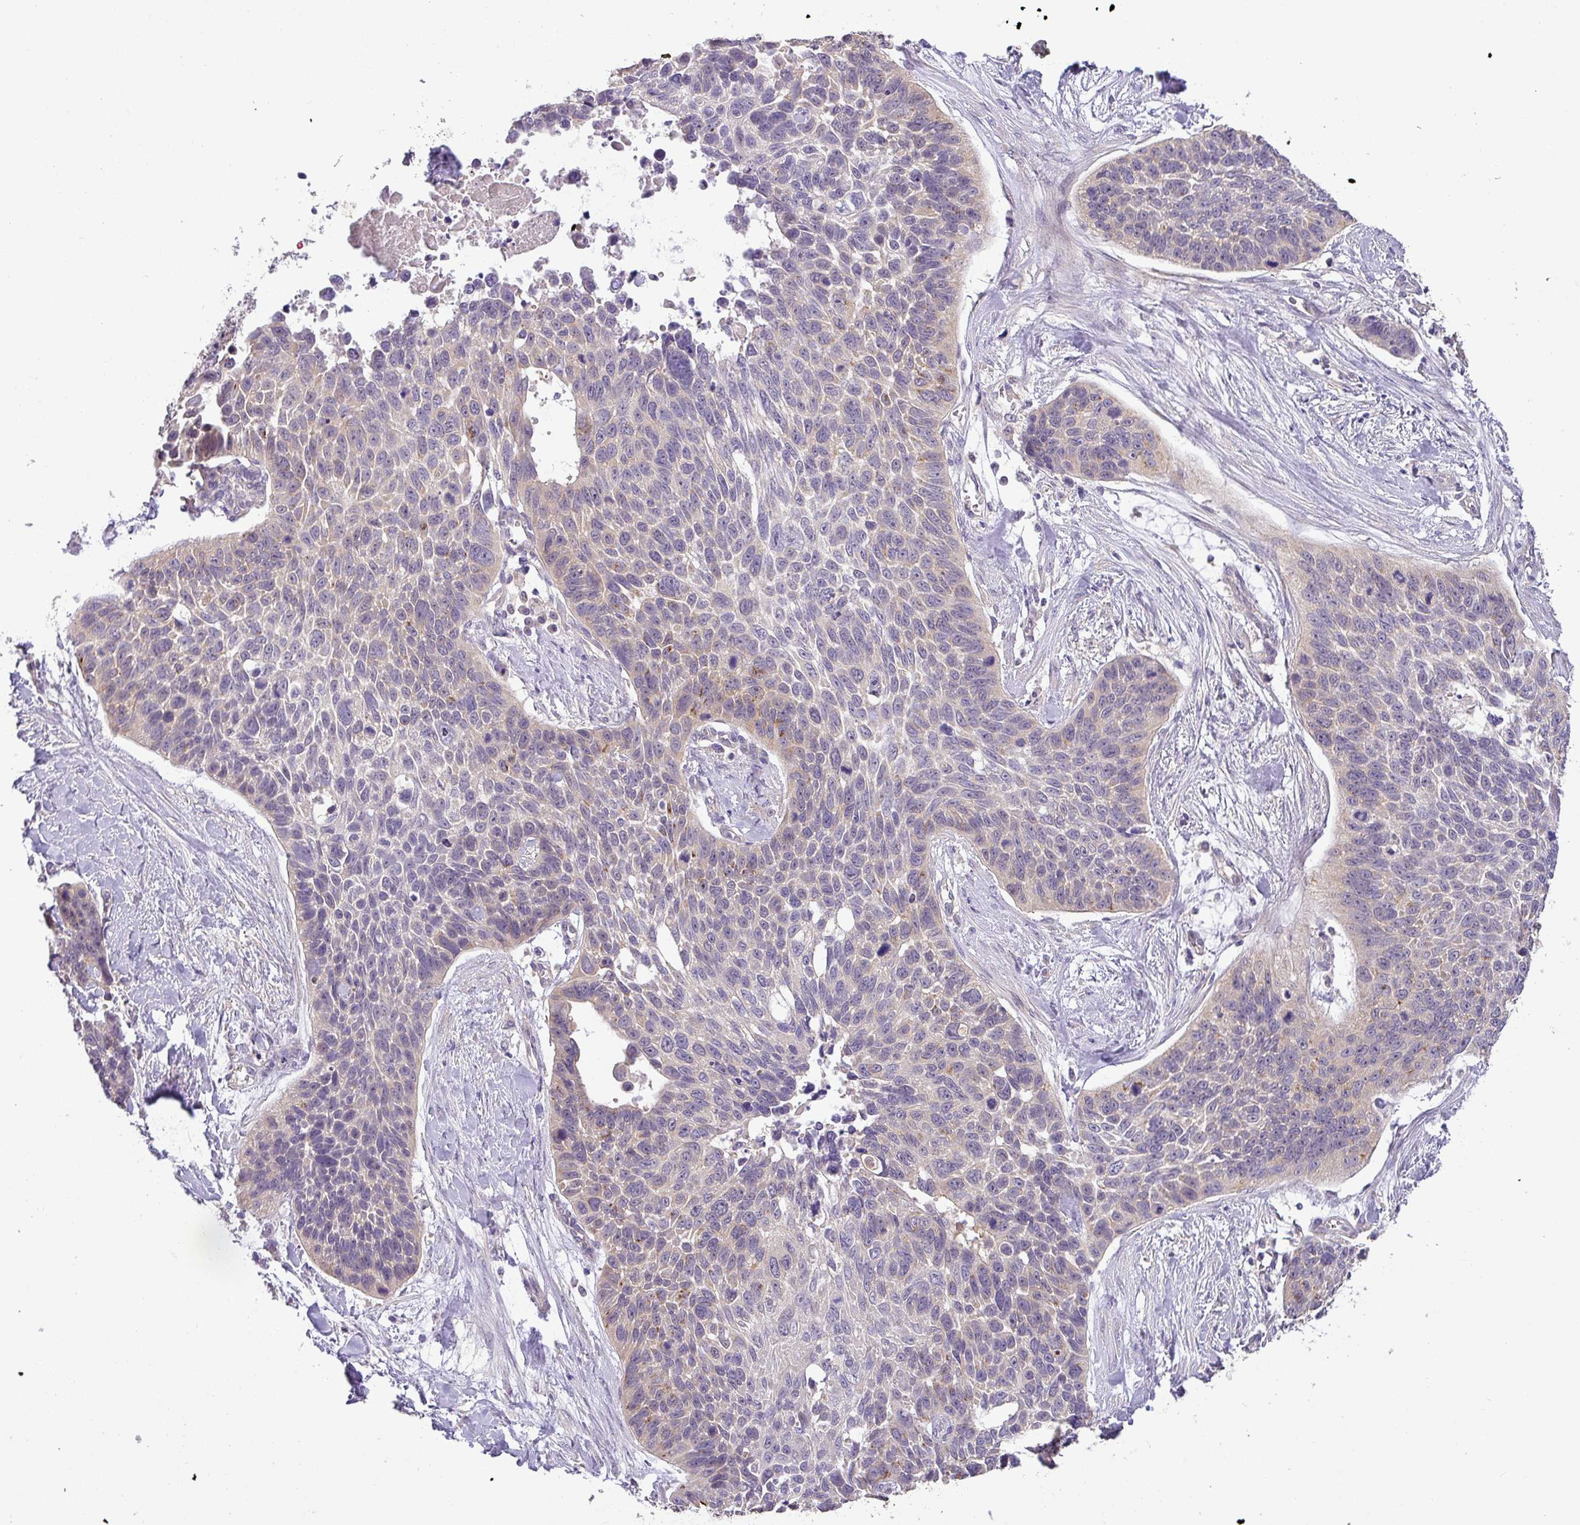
{"staining": {"intensity": "negative", "quantity": "none", "location": "none"}, "tissue": "lung cancer", "cell_type": "Tumor cells", "image_type": "cancer", "snomed": [{"axis": "morphology", "description": "Squamous cell carcinoma, NOS"}, {"axis": "topography", "description": "Lung"}], "caption": "High magnification brightfield microscopy of squamous cell carcinoma (lung) stained with DAB (3,3'-diaminobenzidine) (brown) and counterstained with hematoxylin (blue): tumor cells show no significant expression.", "gene": "GALNT12", "patient": {"sex": "male", "age": 62}}